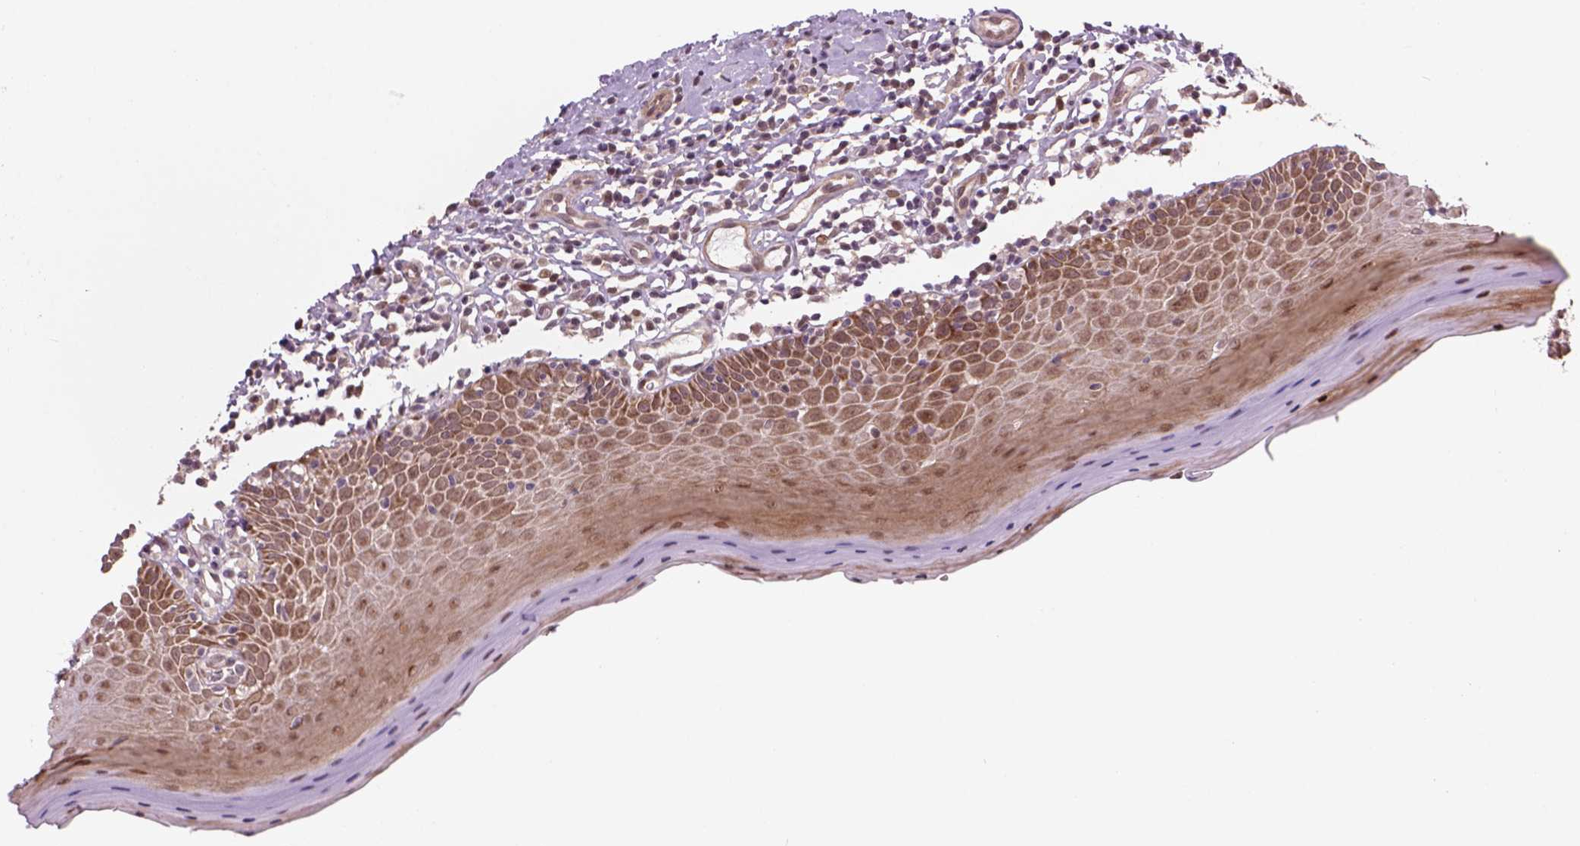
{"staining": {"intensity": "moderate", "quantity": "<25%", "location": "cytoplasmic/membranous,nuclear"}, "tissue": "oral mucosa", "cell_type": "Squamous epithelial cells", "image_type": "normal", "snomed": [{"axis": "morphology", "description": "Normal tissue, NOS"}, {"axis": "topography", "description": "Oral tissue"}, {"axis": "topography", "description": "Tounge, NOS"}], "caption": "IHC micrograph of normal oral mucosa stained for a protein (brown), which exhibits low levels of moderate cytoplasmic/membranous,nuclear staining in about <25% of squamous epithelial cells.", "gene": "PSMD11", "patient": {"sex": "female", "age": 58}}